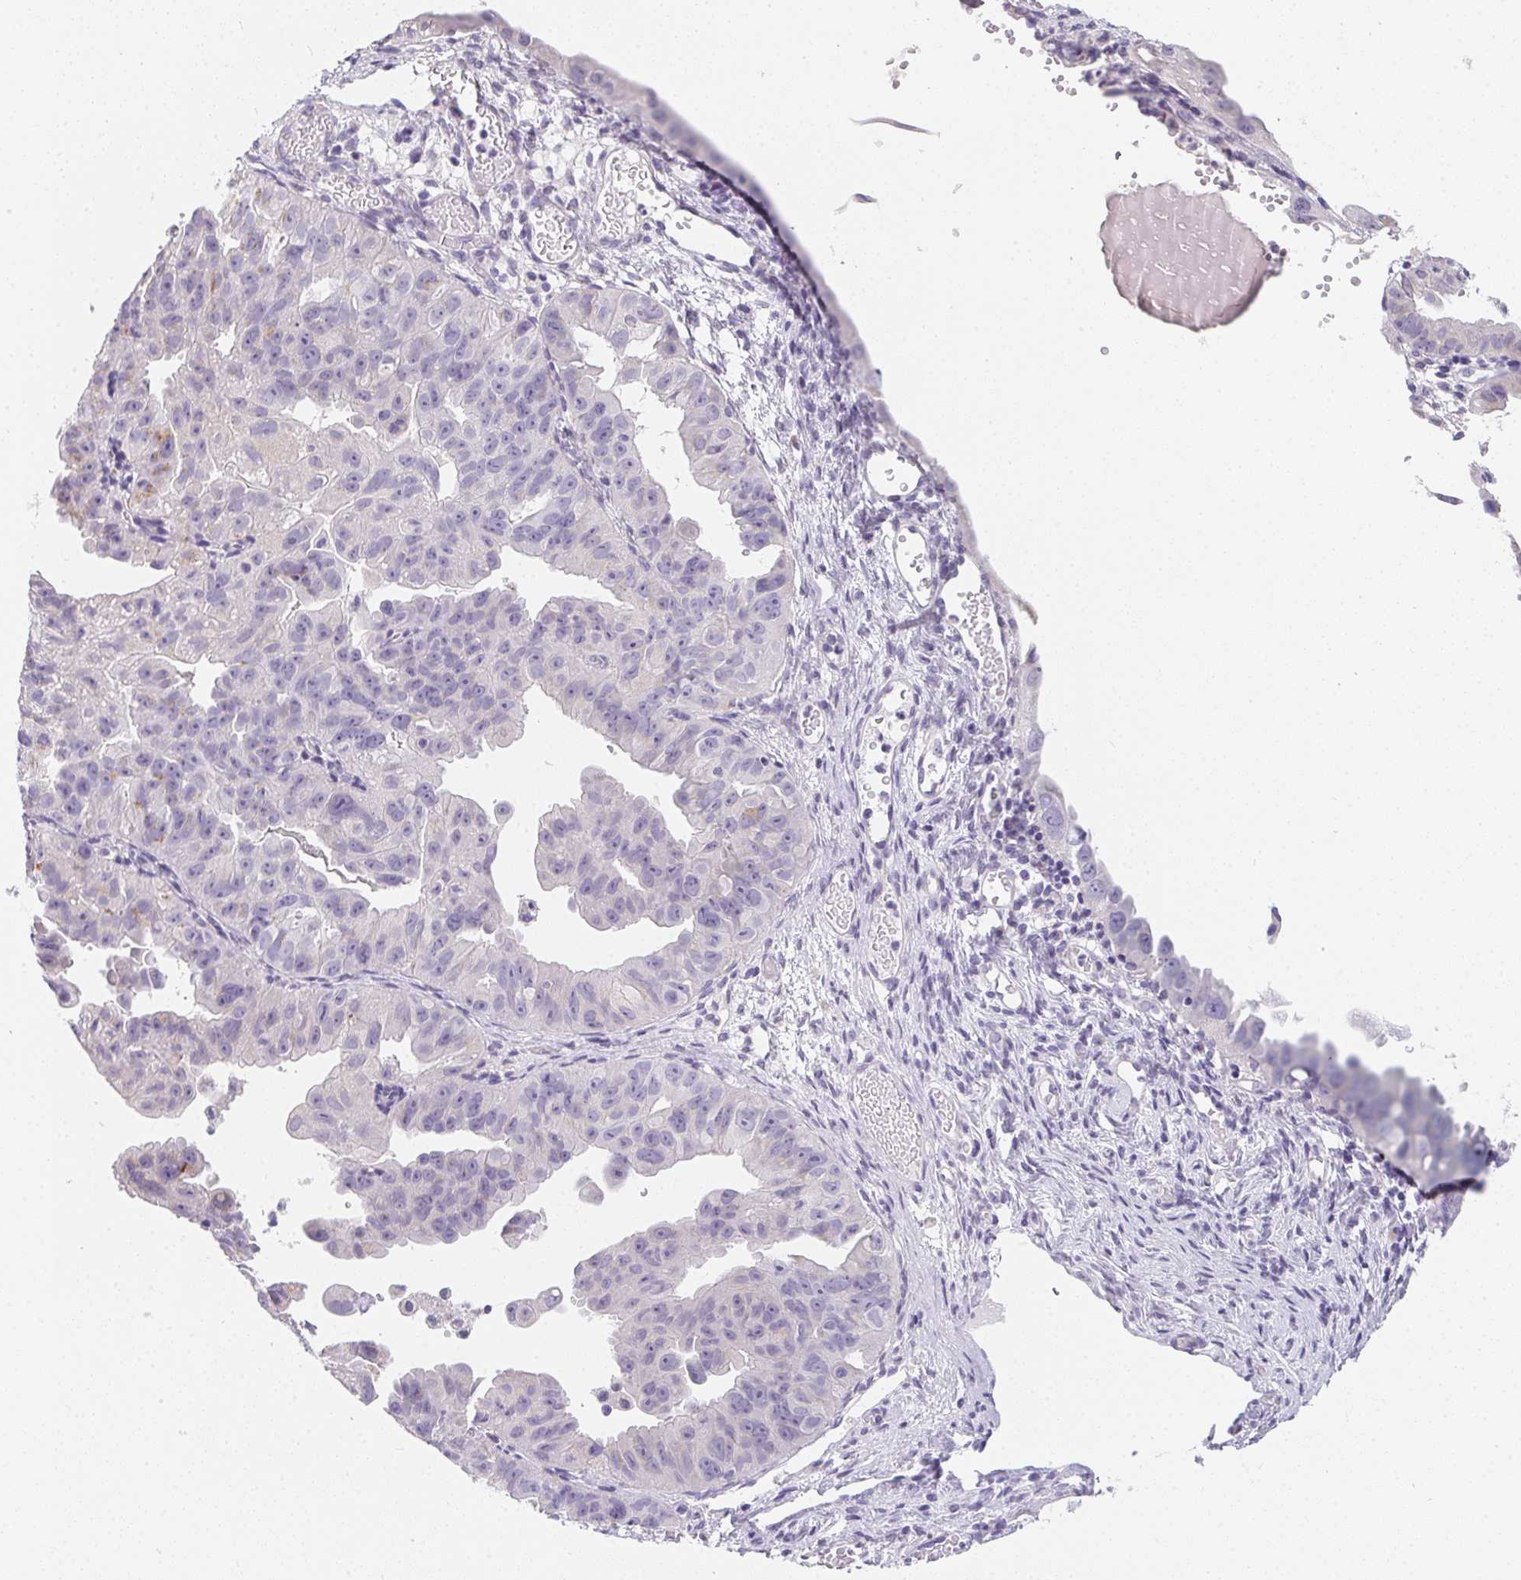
{"staining": {"intensity": "negative", "quantity": "none", "location": "none"}, "tissue": "ovarian cancer", "cell_type": "Tumor cells", "image_type": "cancer", "snomed": [{"axis": "morphology", "description": "Carcinoma, endometroid"}, {"axis": "topography", "description": "Ovary"}], "caption": "Ovarian cancer was stained to show a protein in brown. There is no significant staining in tumor cells.", "gene": "MAP1A", "patient": {"sex": "female", "age": 85}}